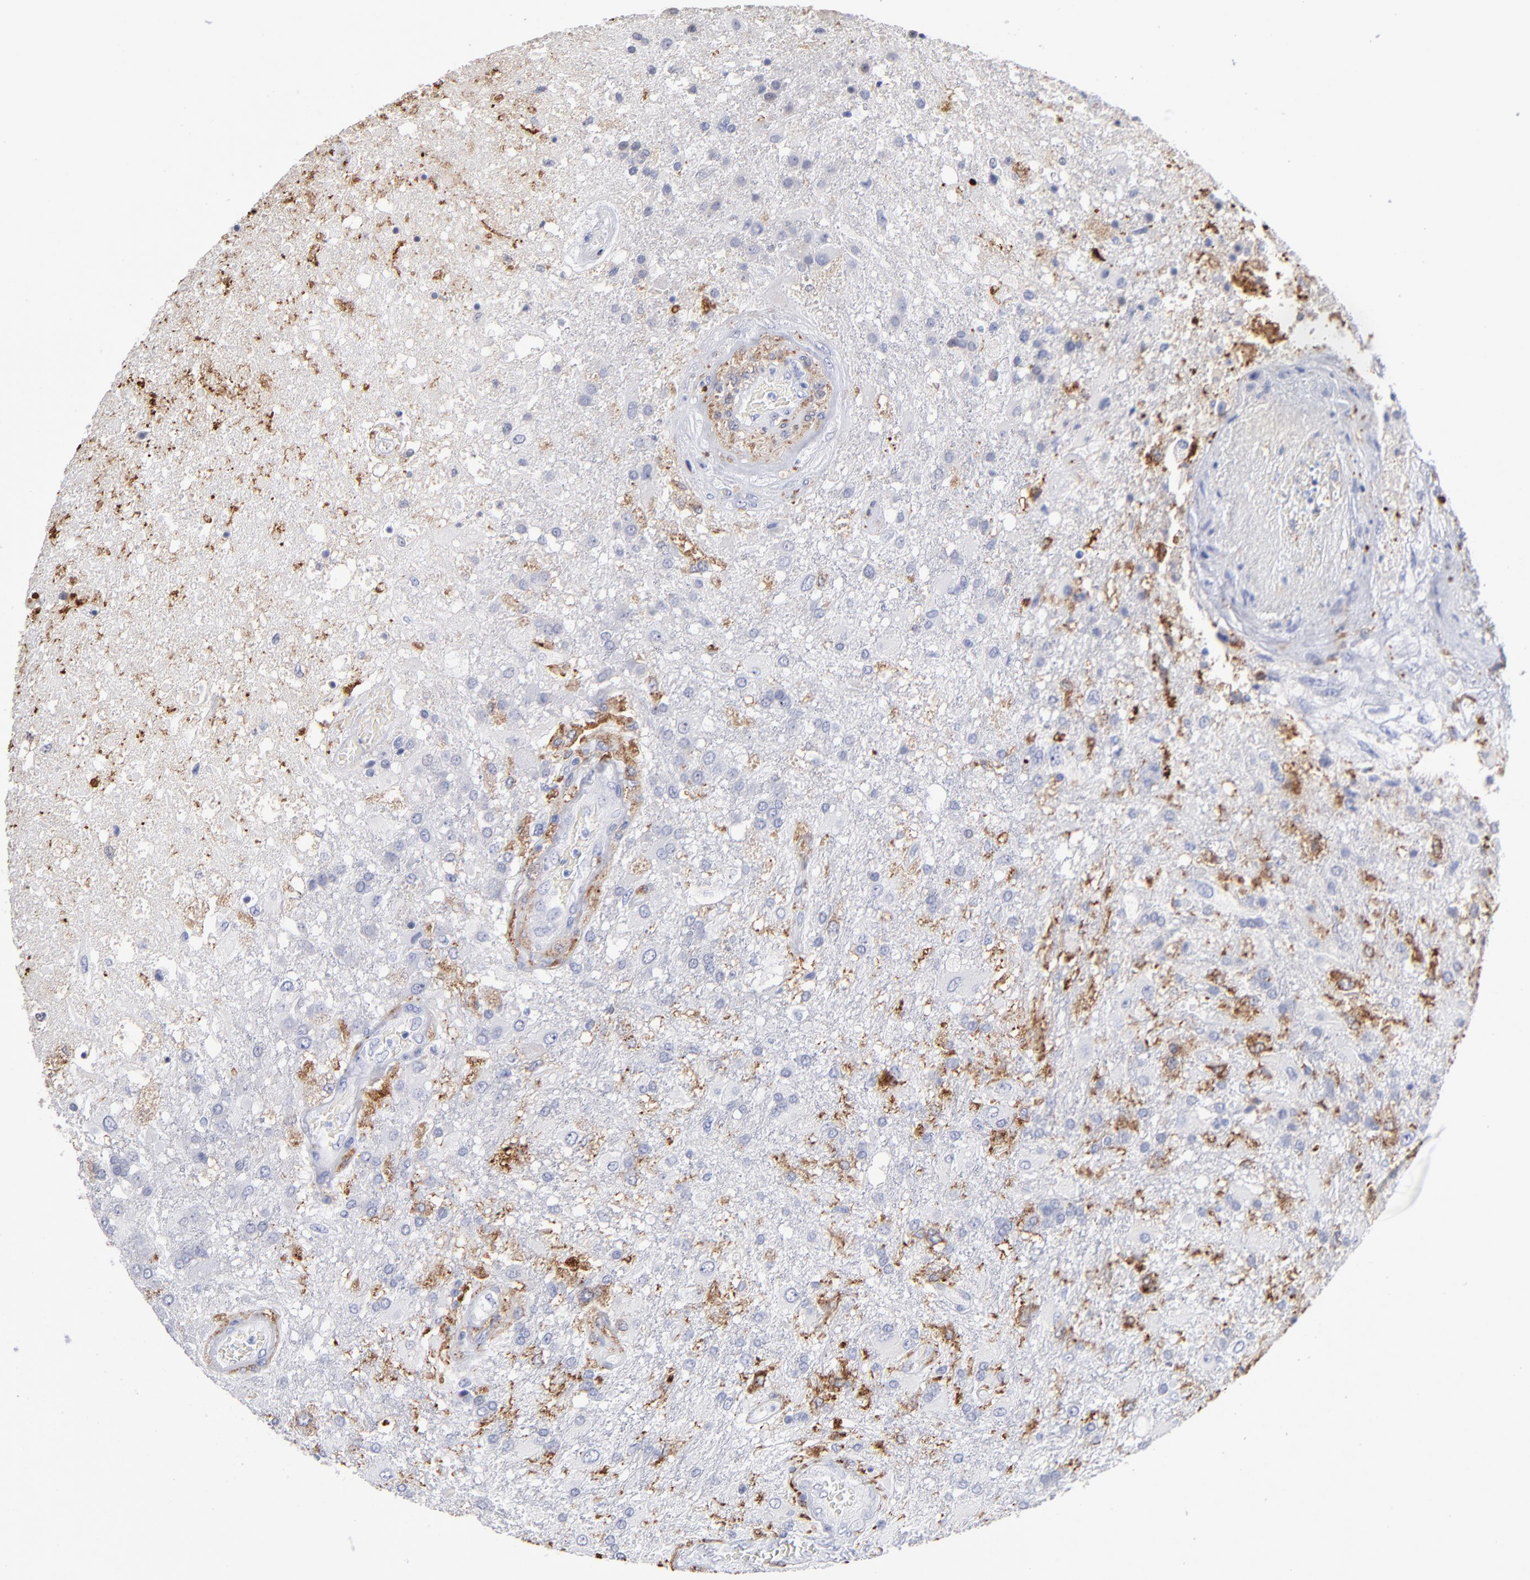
{"staining": {"intensity": "negative", "quantity": "none", "location": "none"}, "tissue": "glioma", "cell_type": "Tumor cells", "image_type": "cancer", "snomed": [{"axis": "morphology", "description": "Glioma, malignant, High grade"}, {"axis": "topography", "description": "Cerebral cortex"}], "caption": "Tumor cells show no significant protein staining in malignant glioma (high-grade). (DAB (3,3'-diaminobenzidine) immunohistochemistry (IHC) visualized using brightfield microscopy, high magnification).", "gene": "CD180", "patient": {"sex": "male", "age": 79}}